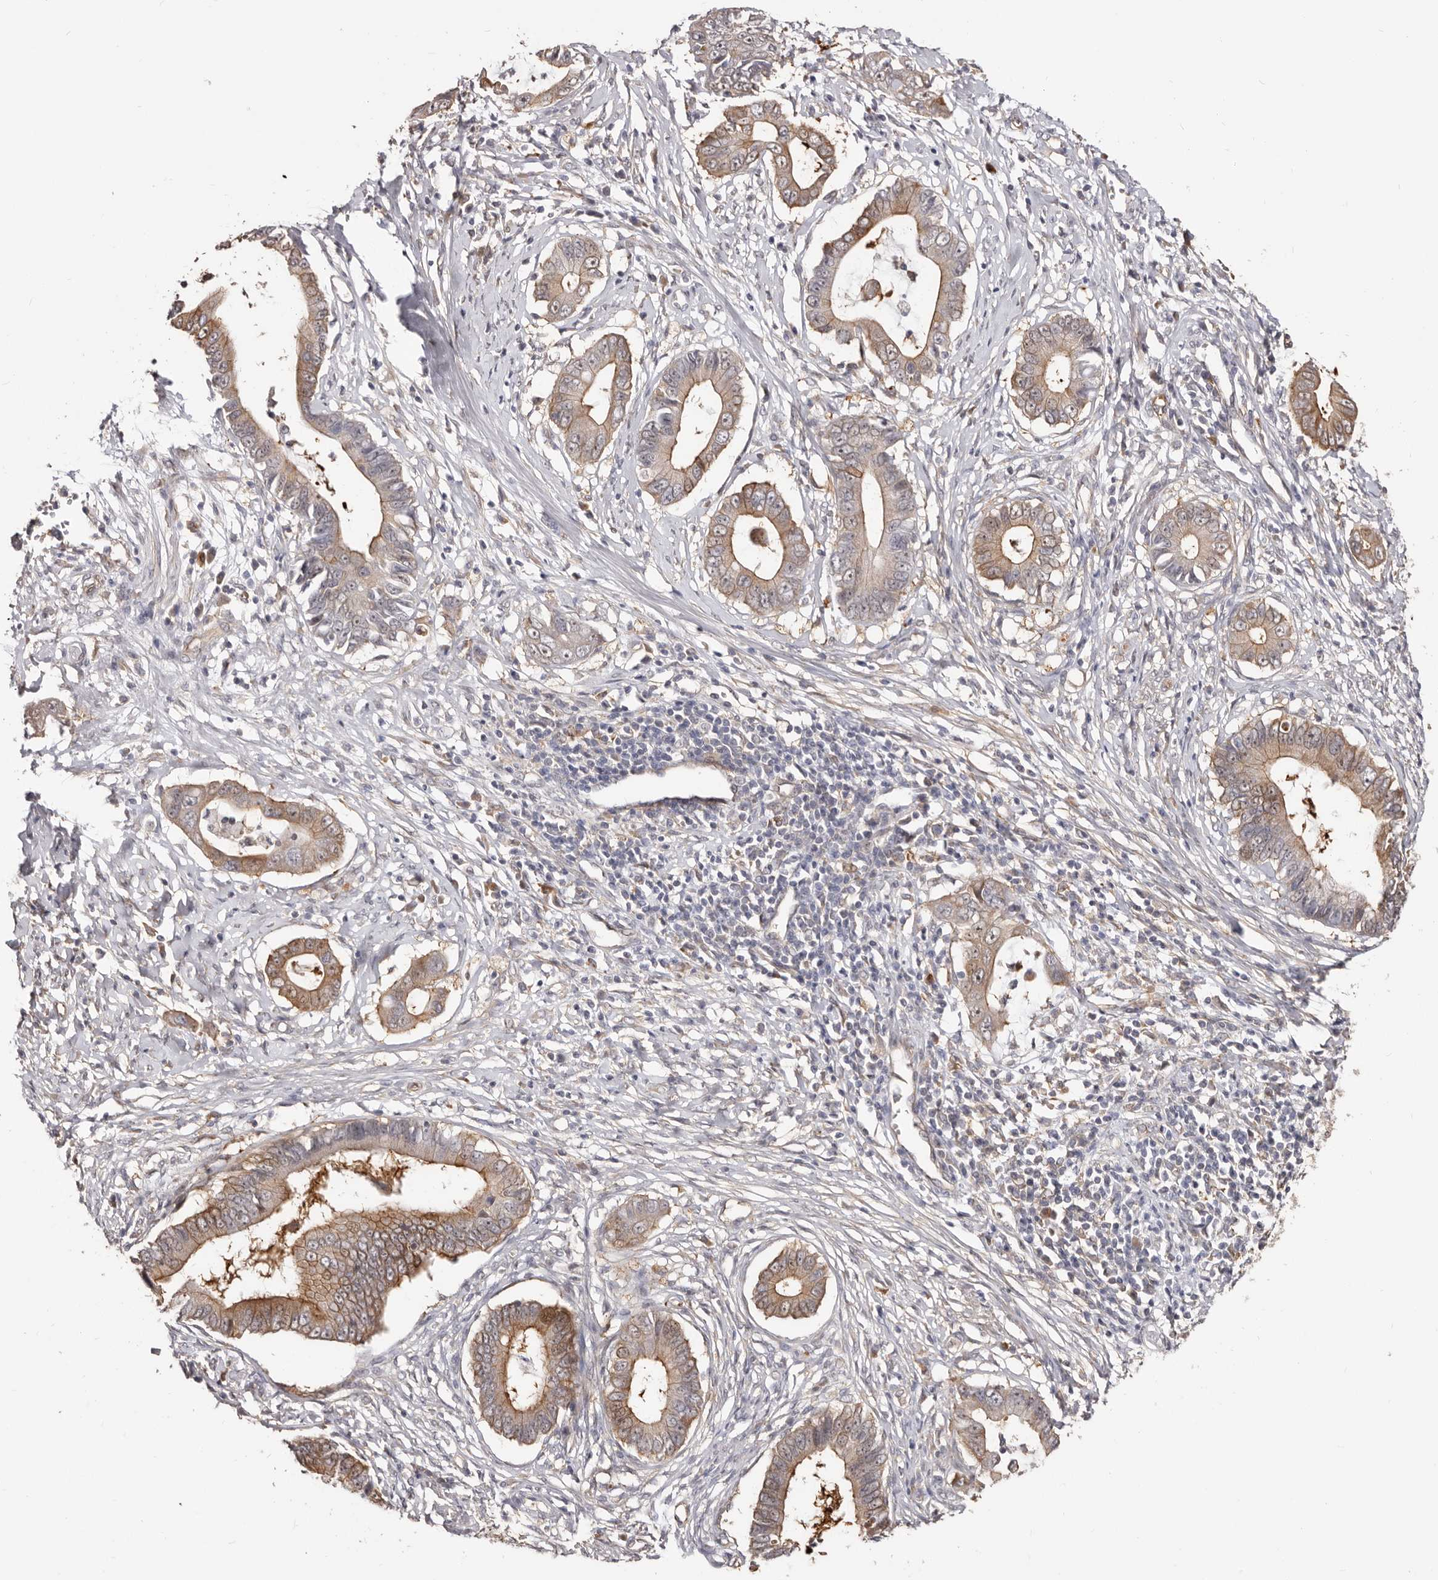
{"staining": {"intensity": "moderate", "quantity": "25%-75%", "location": "cytoplasmic/membranous,nuclear"}, "tissue": "cervical cancer", "cell_type": "Tumor cells", "image_type": "cancer", "snomed": [{"axis": "morphology", "description": "Adenocarcinoma, NOS"}, {"axis": "topography", "description": "Cervix"}], "caption": "Brown immunohistochemical staining in cervical cancer (adenocarcinoma) displays moderate cytoplasmic/membranous and nuclear expression in approximately 25%-75% of tumor cells.", "gene": "GPATCH4", "patient": {"sex": "female", "age": 44}}